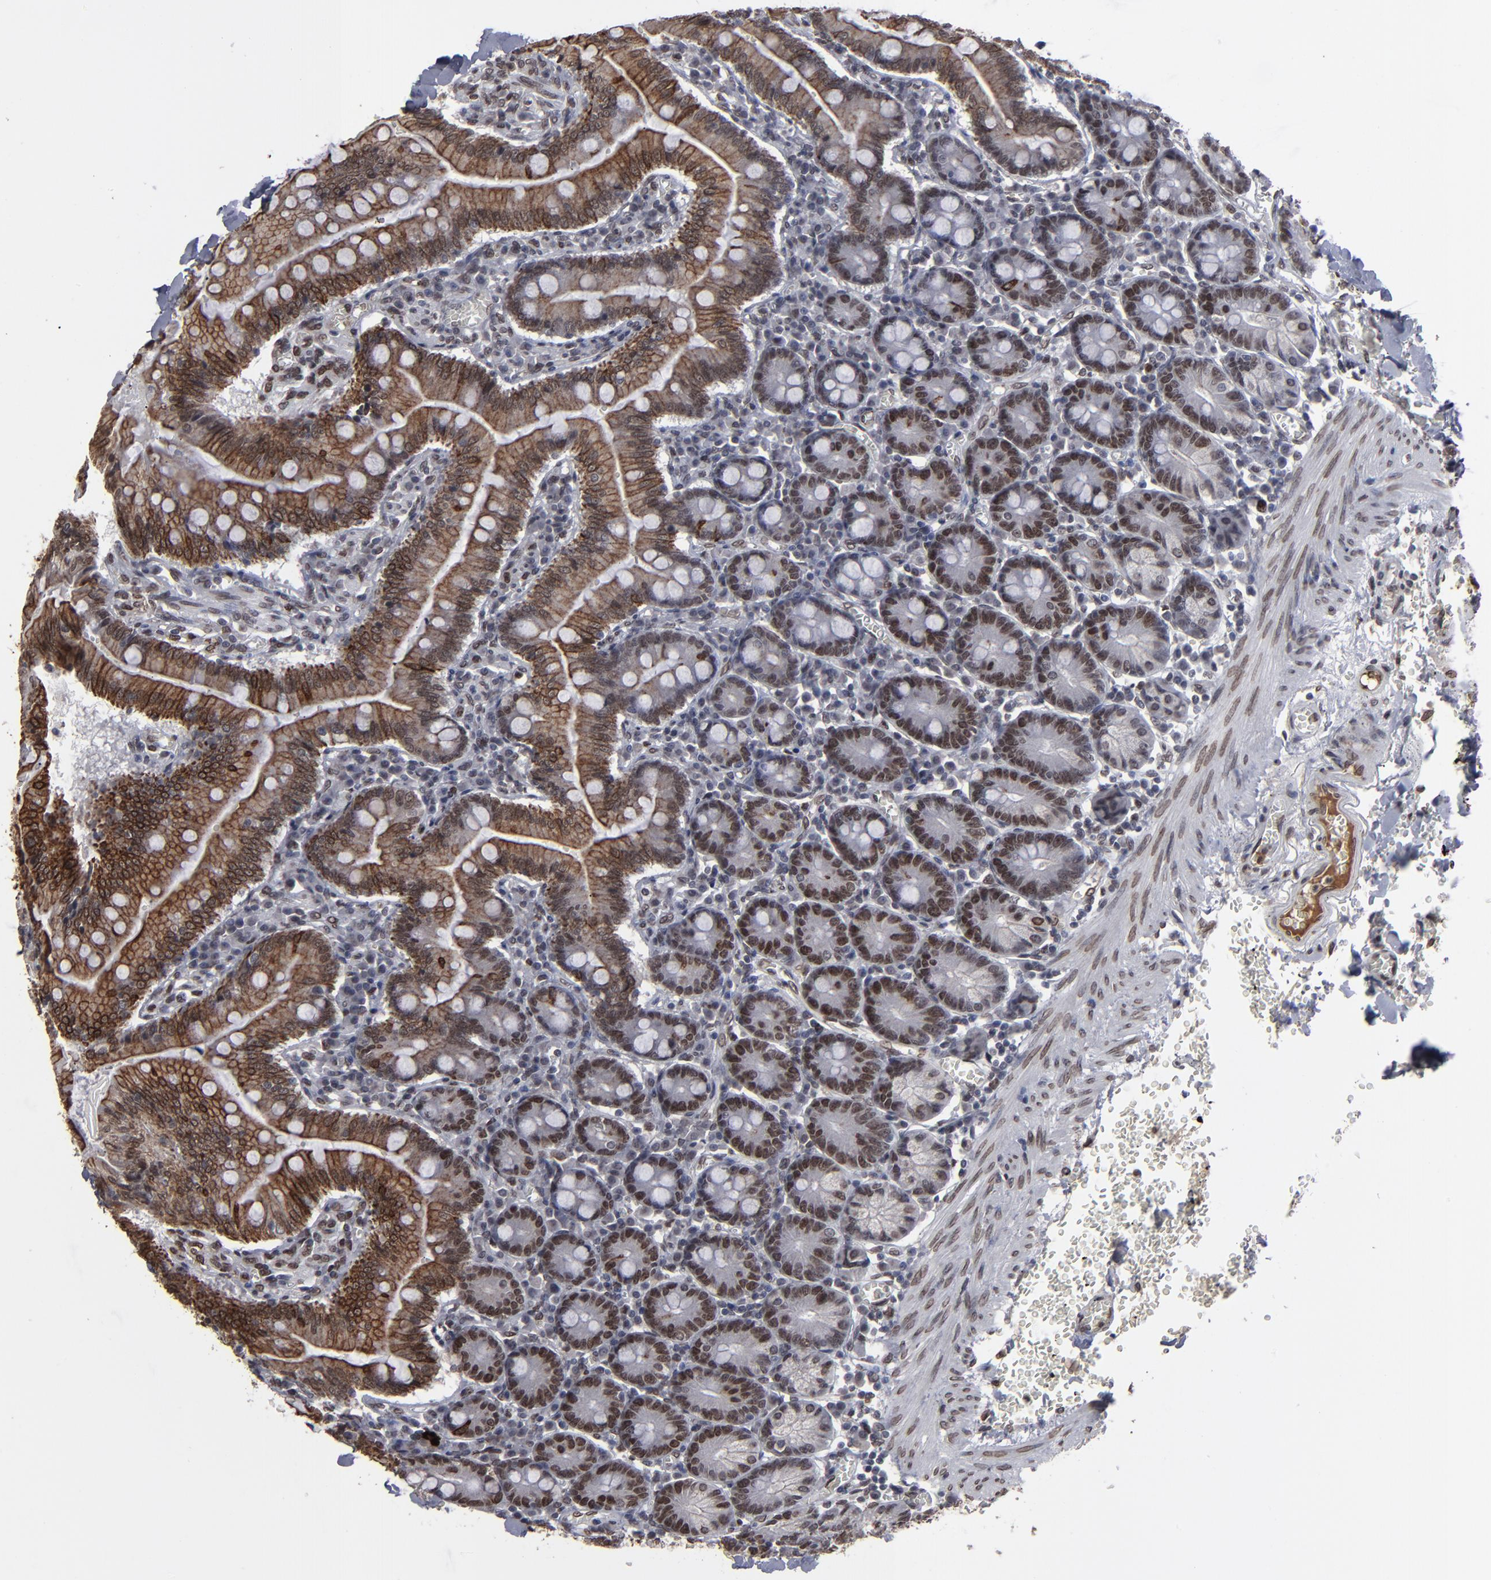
{"staining": {"intensity": "moderate", "quantity": ">75%", "location": "cytoplasmic/membranous,nuclear"}, "tissue": "small intestine", "cell_type": "Glandular cells", "image_type": "normal", "snomed": [{"axis": "morphology", "description": "Normal tissue, NOS"}, {"axis": "topography", "description": "Small intestine"}], "caption": "Immunohistochemical staining of normal human small intestine demonstrates medium levels of moderate cytoplasmic/membranous,nuclear expression in about >75% of glandular cells.", "gene": "BAZ1A", "patient": {"sex": "male", "age": 71}}